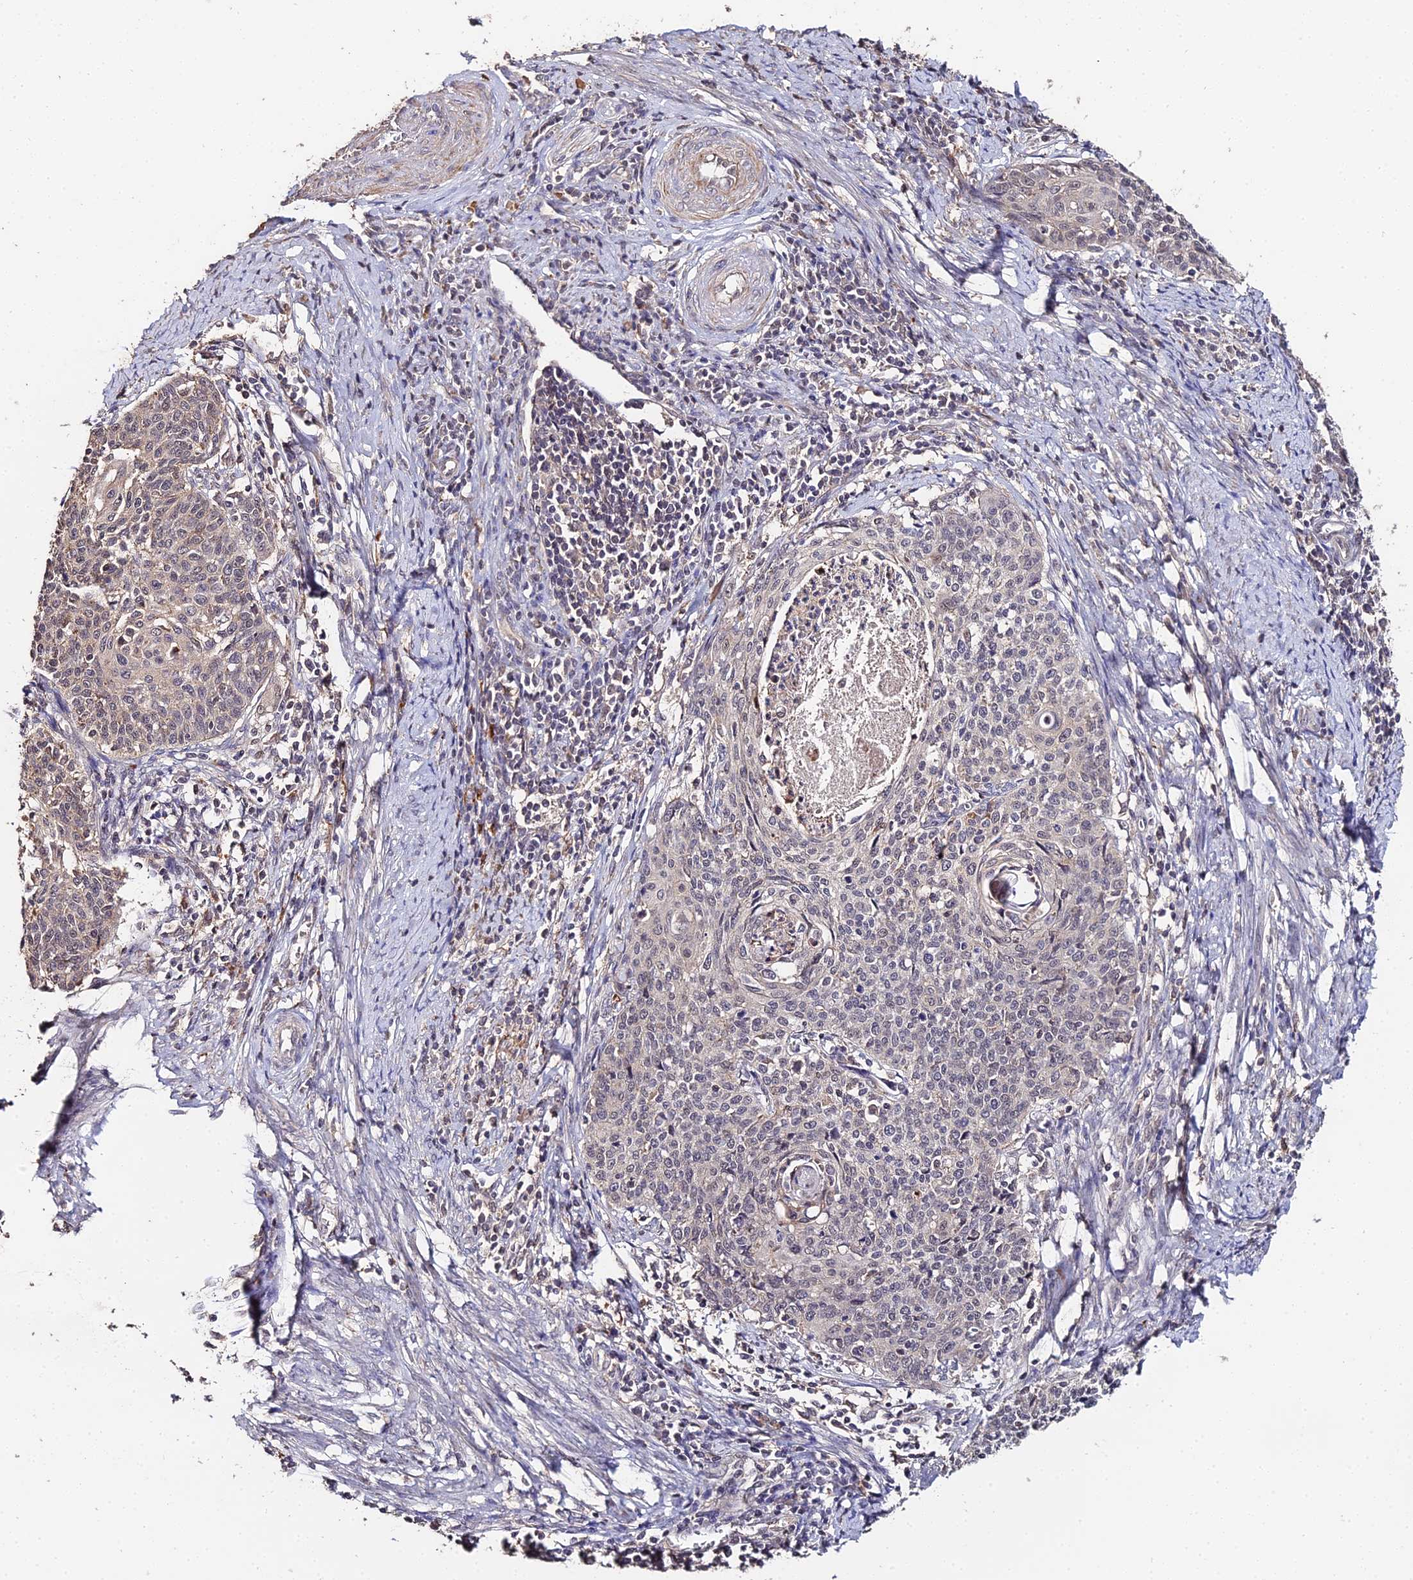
{"staining": {"intensity": "weak", "quantity": "25%-75%", "location": "nuclear"}, "tissue": "cervical cancer", "cell_type": "Tumor cells", "image_type": "cancer", "snomed": [{"axis": "morphology", "description": "Squamous cell carcinoma, NOS"}, {"axis": "topography", "description": "Cervix"}], "caption": "Cervical cancer was stained to show a protein in brown. There is low levels of weak nuclear expression in approximately 25%-75% of tumor cells.", "gene": "LSM5", "patient": {"sex": "female", "age": 39}}